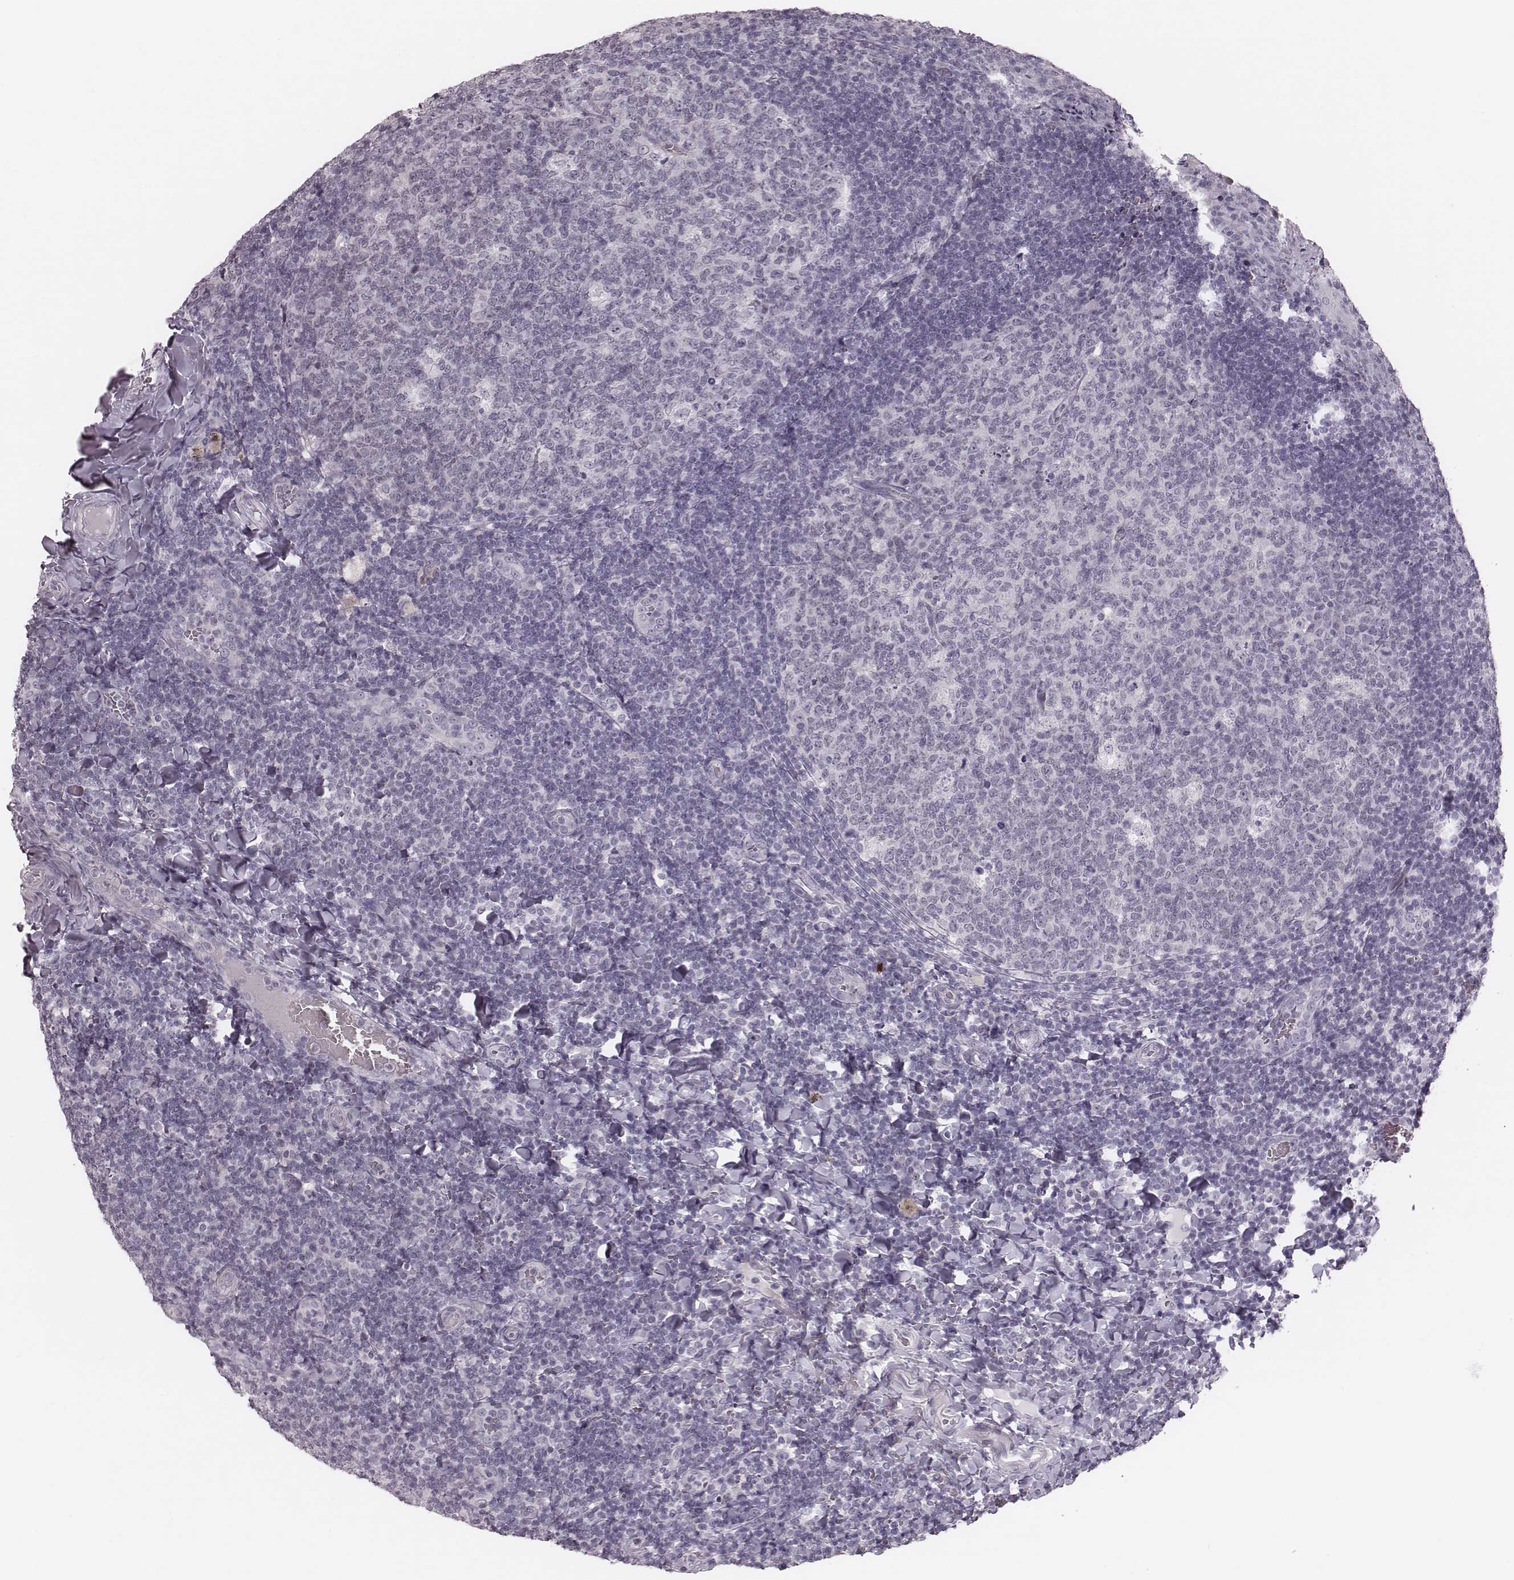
{"staining": {"intensity": "negative", "quantity": "none", "location": "none"}, "tissue": "tonsil", "cell_type": "Germinal center cells", "image_type": "normal", "snomed": [{"axis": "morphology", "description": "Normal tissue, NOS"}, {"axis": "topography", "description": "Tonsil"}], "caption": "DAB immunohistochemical staining of normal tonsil reveals no significant staining in germinal center cells. The staining was performed using DAB to visualize the protein expression in brown, while the nuclei were stained in blue with hematoxylin (Magnification: 20x).", "gene": "SPA17", "patient": {"sex": "male", "age": 17}}